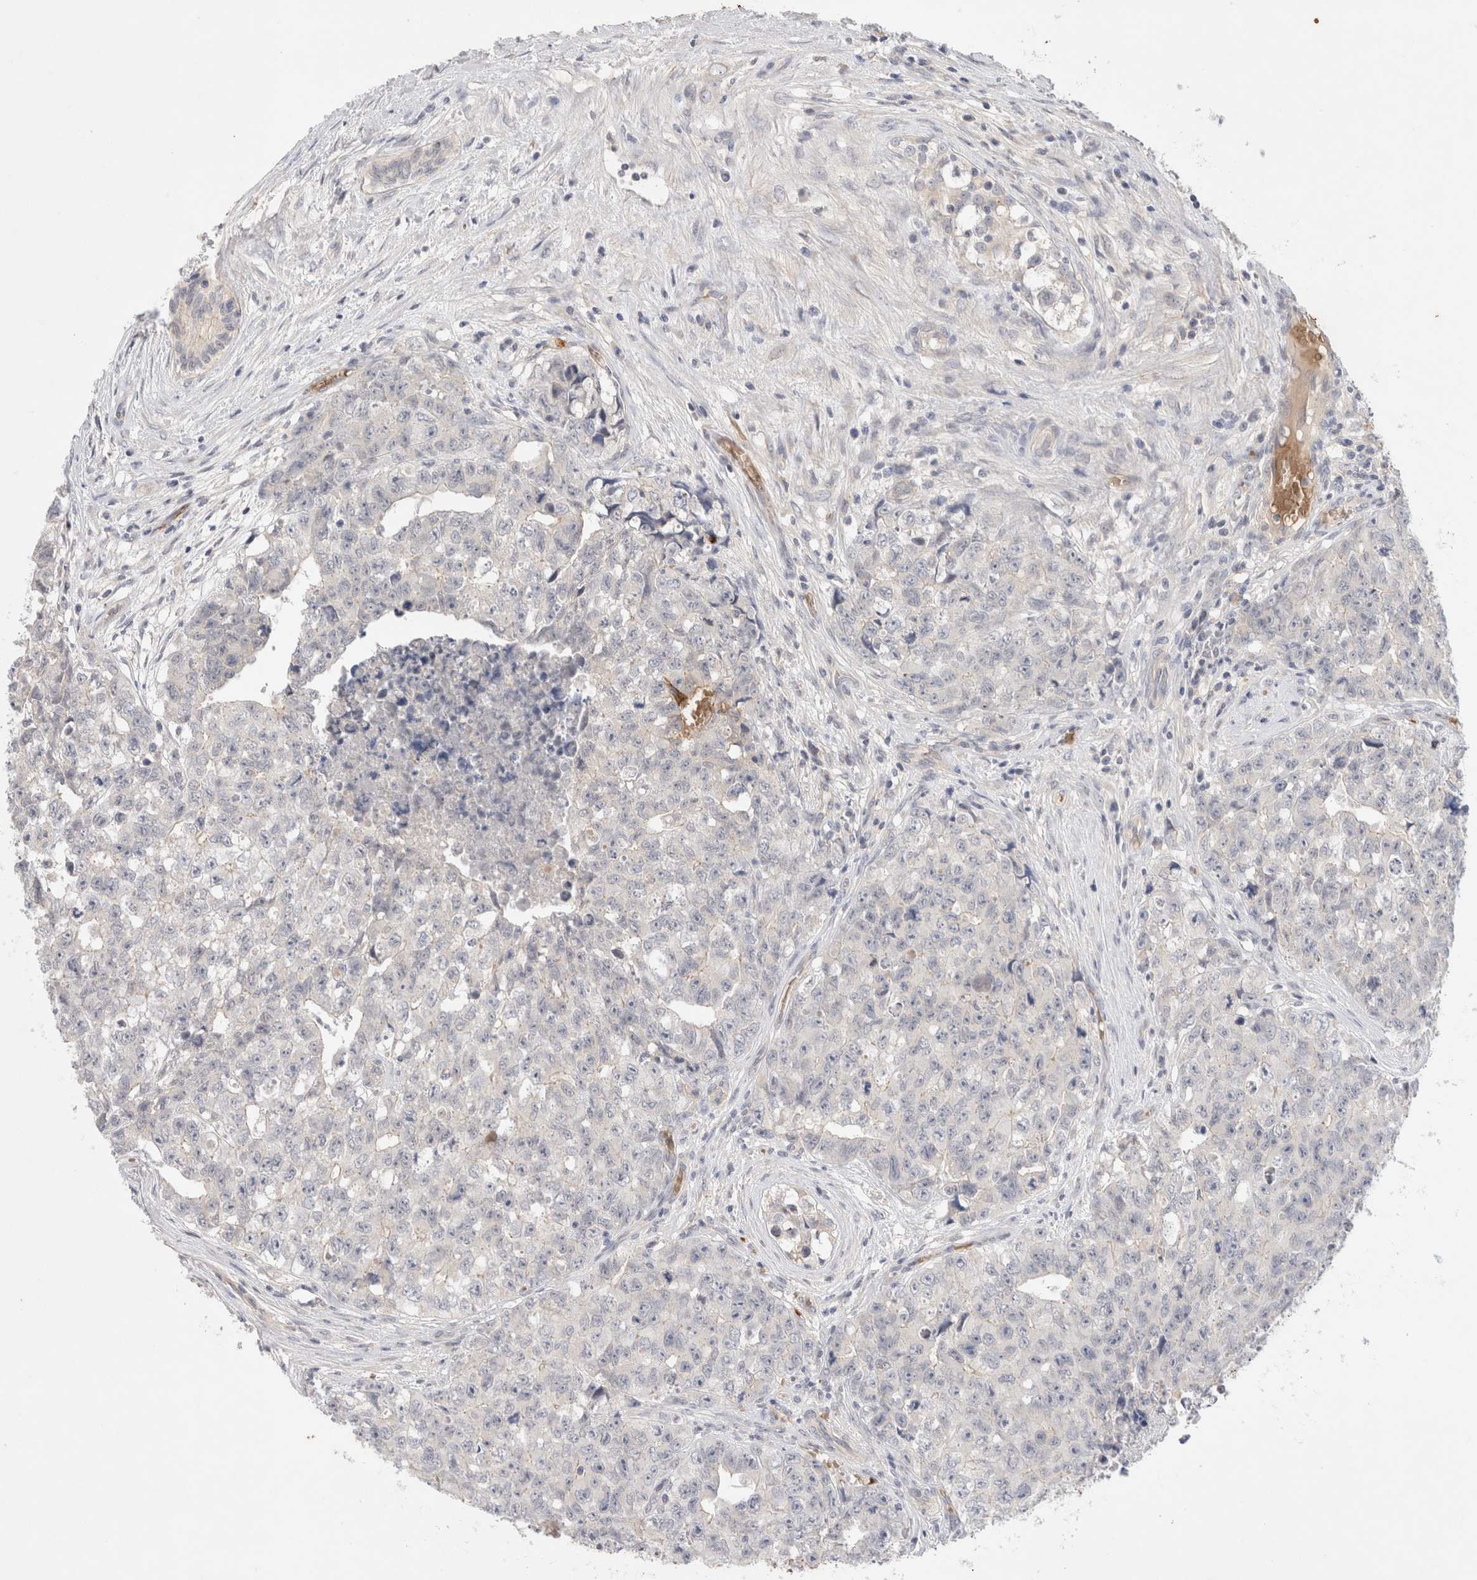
{"staining": {"intensity": "negative", "quantity": "none", "location": "none"}, "tissue": "testis cancer", "cell_type": "Tumor cells", "image_type": "cancer", "snomed": [{"axis": "morphology", "description": "Carcinoma, Embryonal, NOS"}, {"axis": "topography", "description": "Testis"}], "caption": "Tumor cells show no significant protein expression in embryonal carcinoma (testis).", "gene": "MST1", "patient": {"sex": "male", "age": 28}}